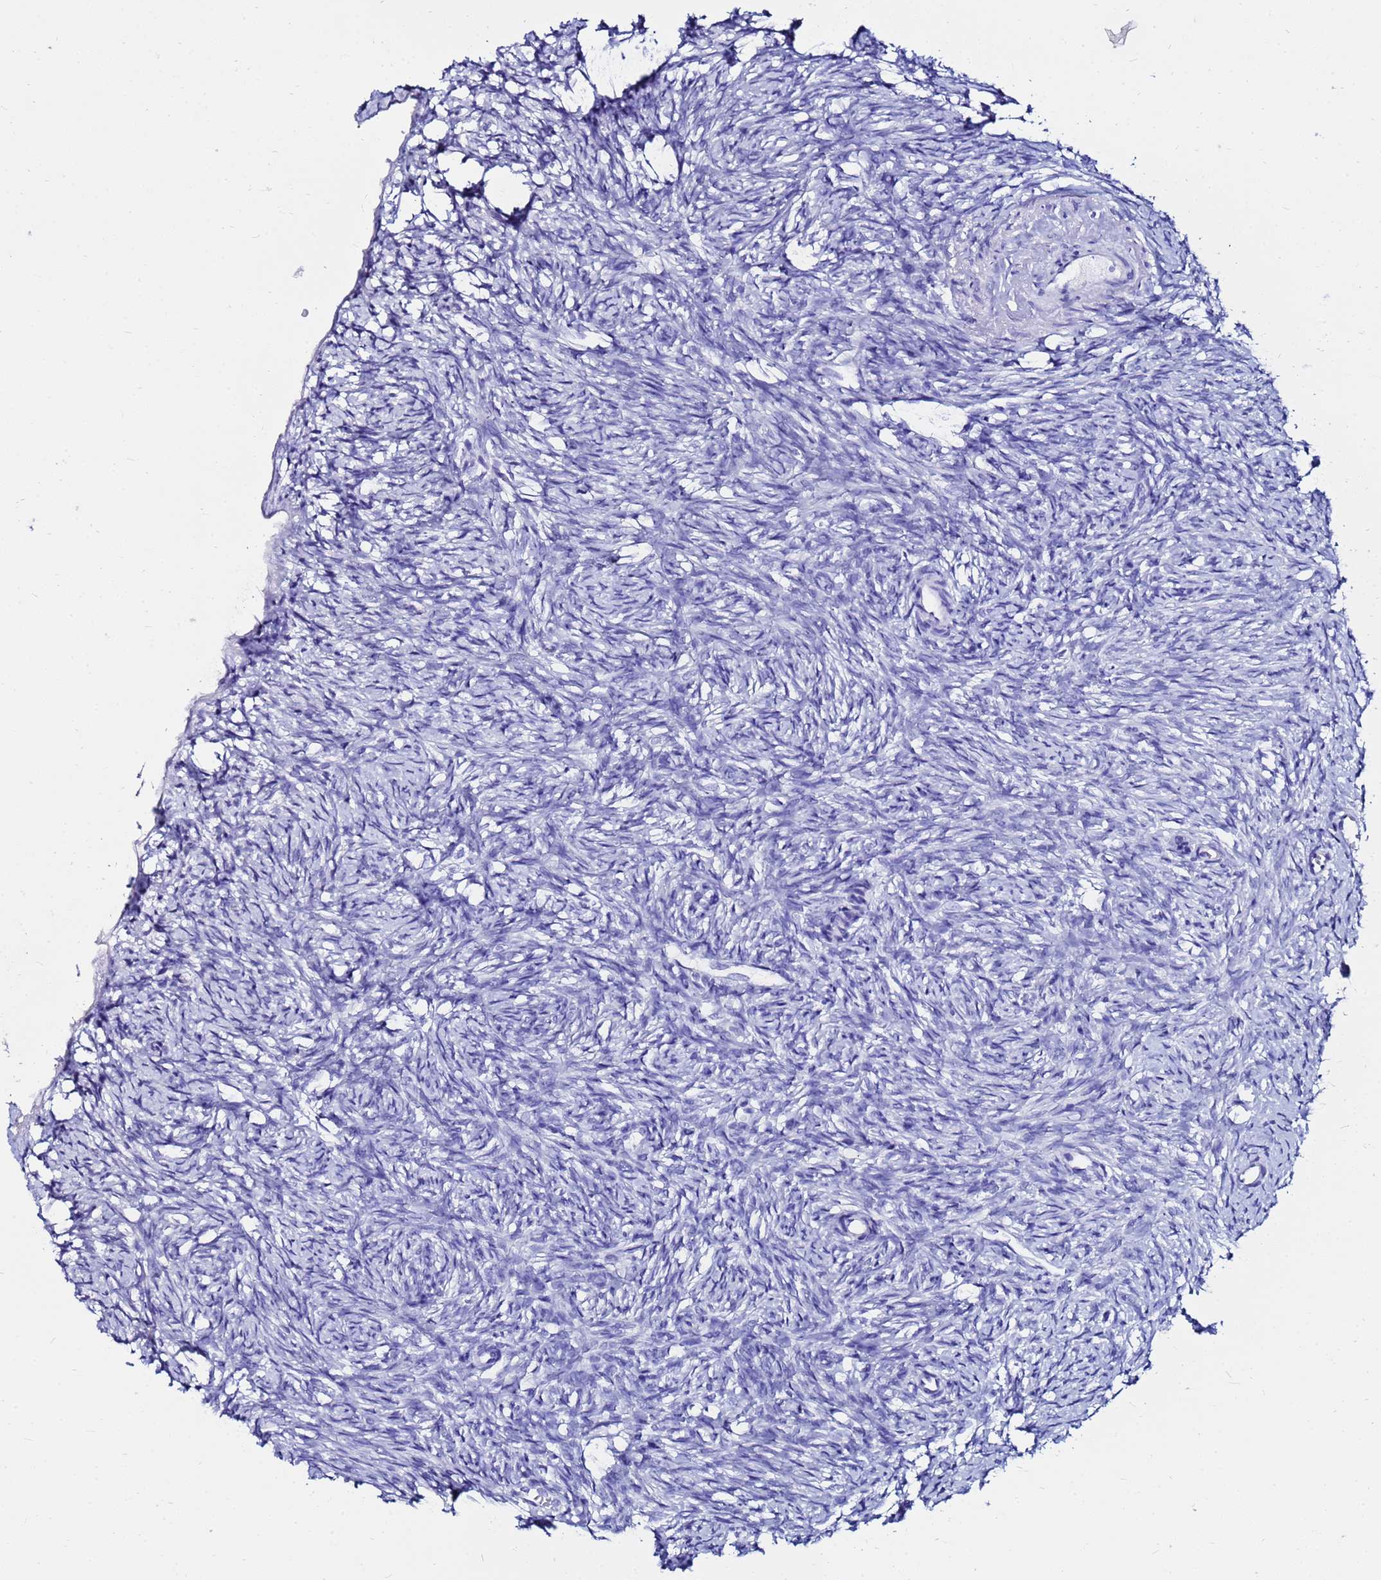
{"staining": {"intensity": "negative", "quantity": "none", "location": "none"}, "tissue": "ovary", "cell_type": "Ovarian stroma cells", "image_type": "normal", "snomed": [{"axis": "morphology", "description": "Normal tissue, NOS"}, {"axis": "topography", "description": "Ovary"}], "caption": "High power microscopy photomicrograph of an immunohistochemistry micrograph of unremarkable ovary, revealing no significant staining in ovarian stroma cells.", "gene": "PPP1R14C", "patient": {"sex": "female", "age": 51}}